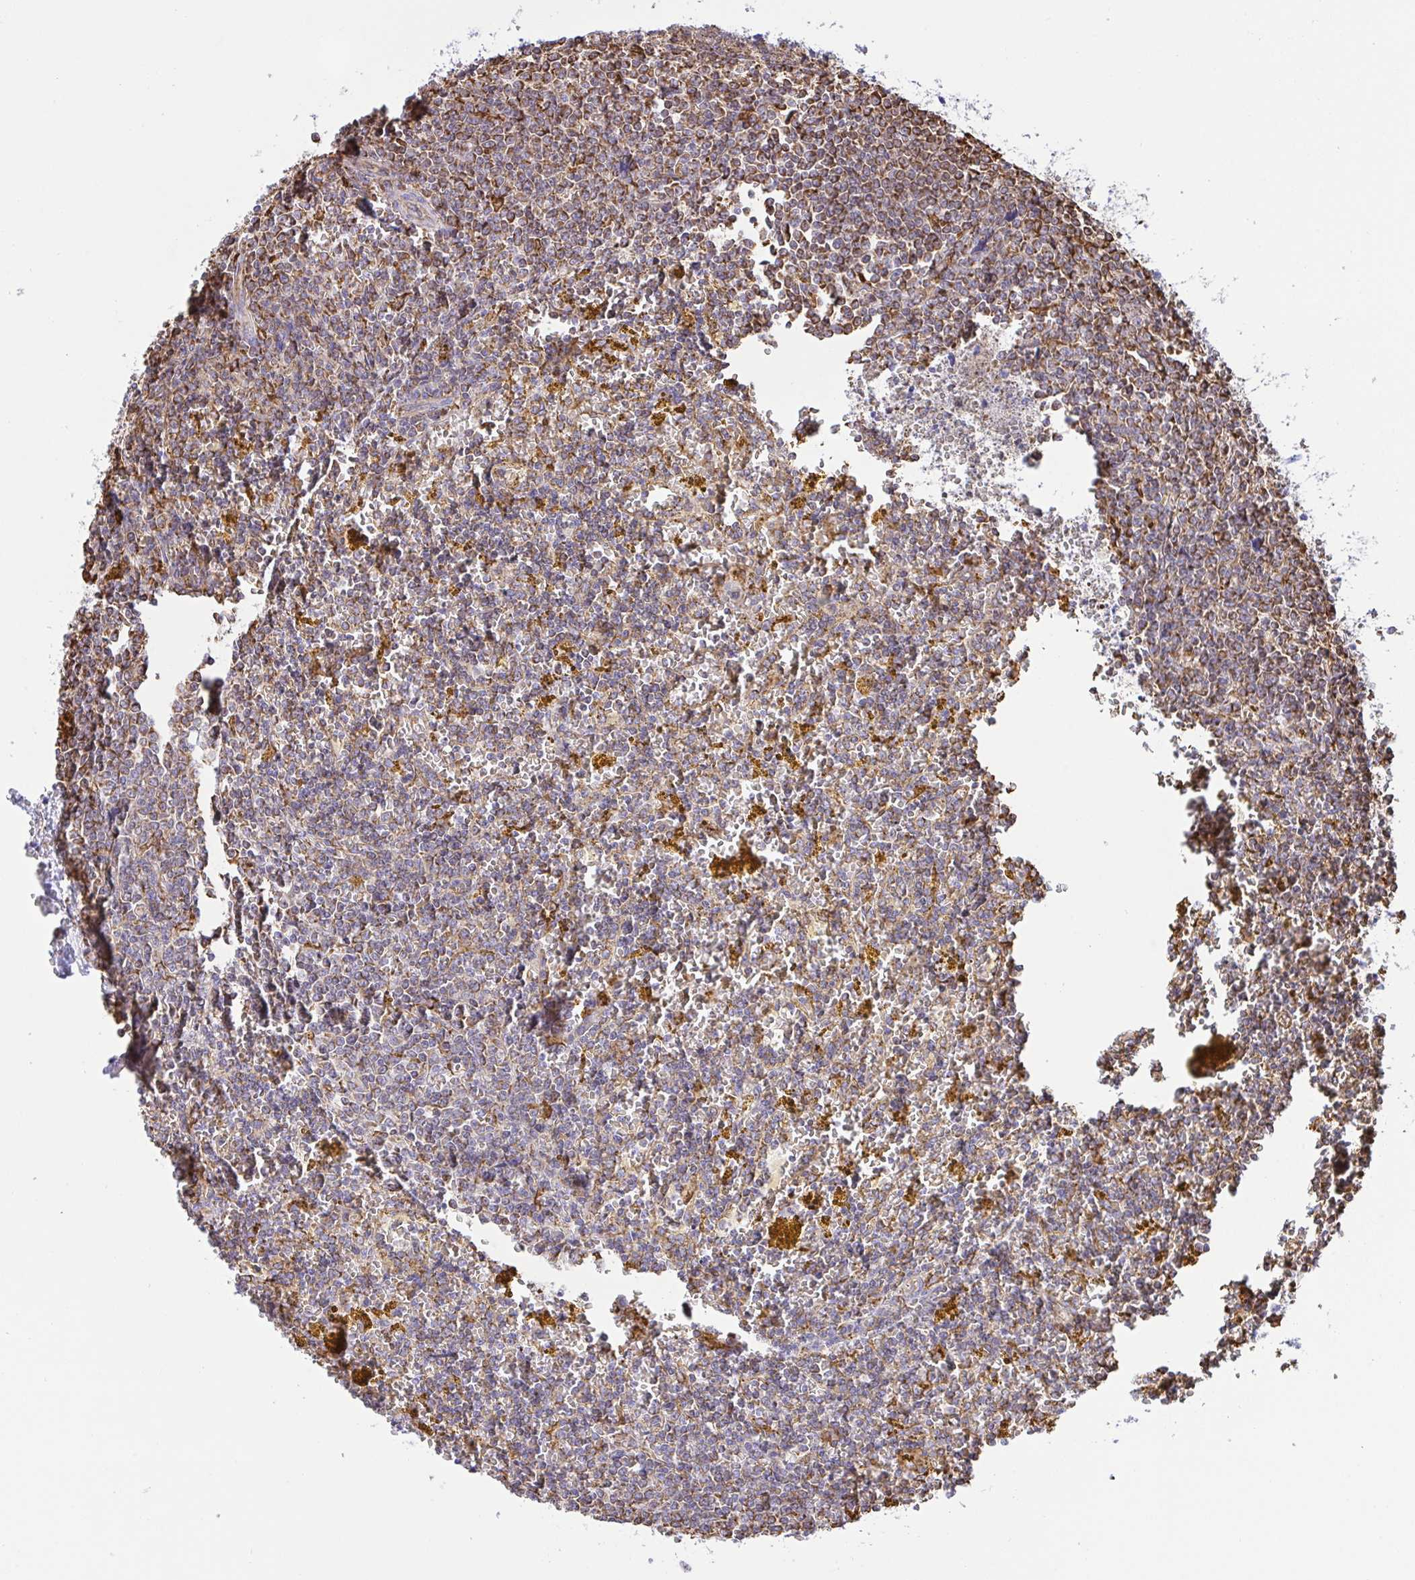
{"staining": {"intensity": "moderate", "quantity": "<25%", "location": "cytoplasmic/membranous"}, "tissue": "lymphoma", "cell_type": "Tumor cells", "image_type": "cancer", "snomed": [{"axis": "morphology", "description": "Malignant lymphoma, non-Hodgkin's type, Low grade"}, {"axis": "topography", "description": "Spleen"}, {"axis": "topography", "description": "Lymph node"}], "caption": "Tumor cells demonstrate low levels of moderate cytoplasmic/membranous expression in about <25% of cells in lymphoma. (DAB = brown stain, brightfield microscopy at high magnification).", "gene": "CLGN", "patient": {"sex": "female", "age": 66}}